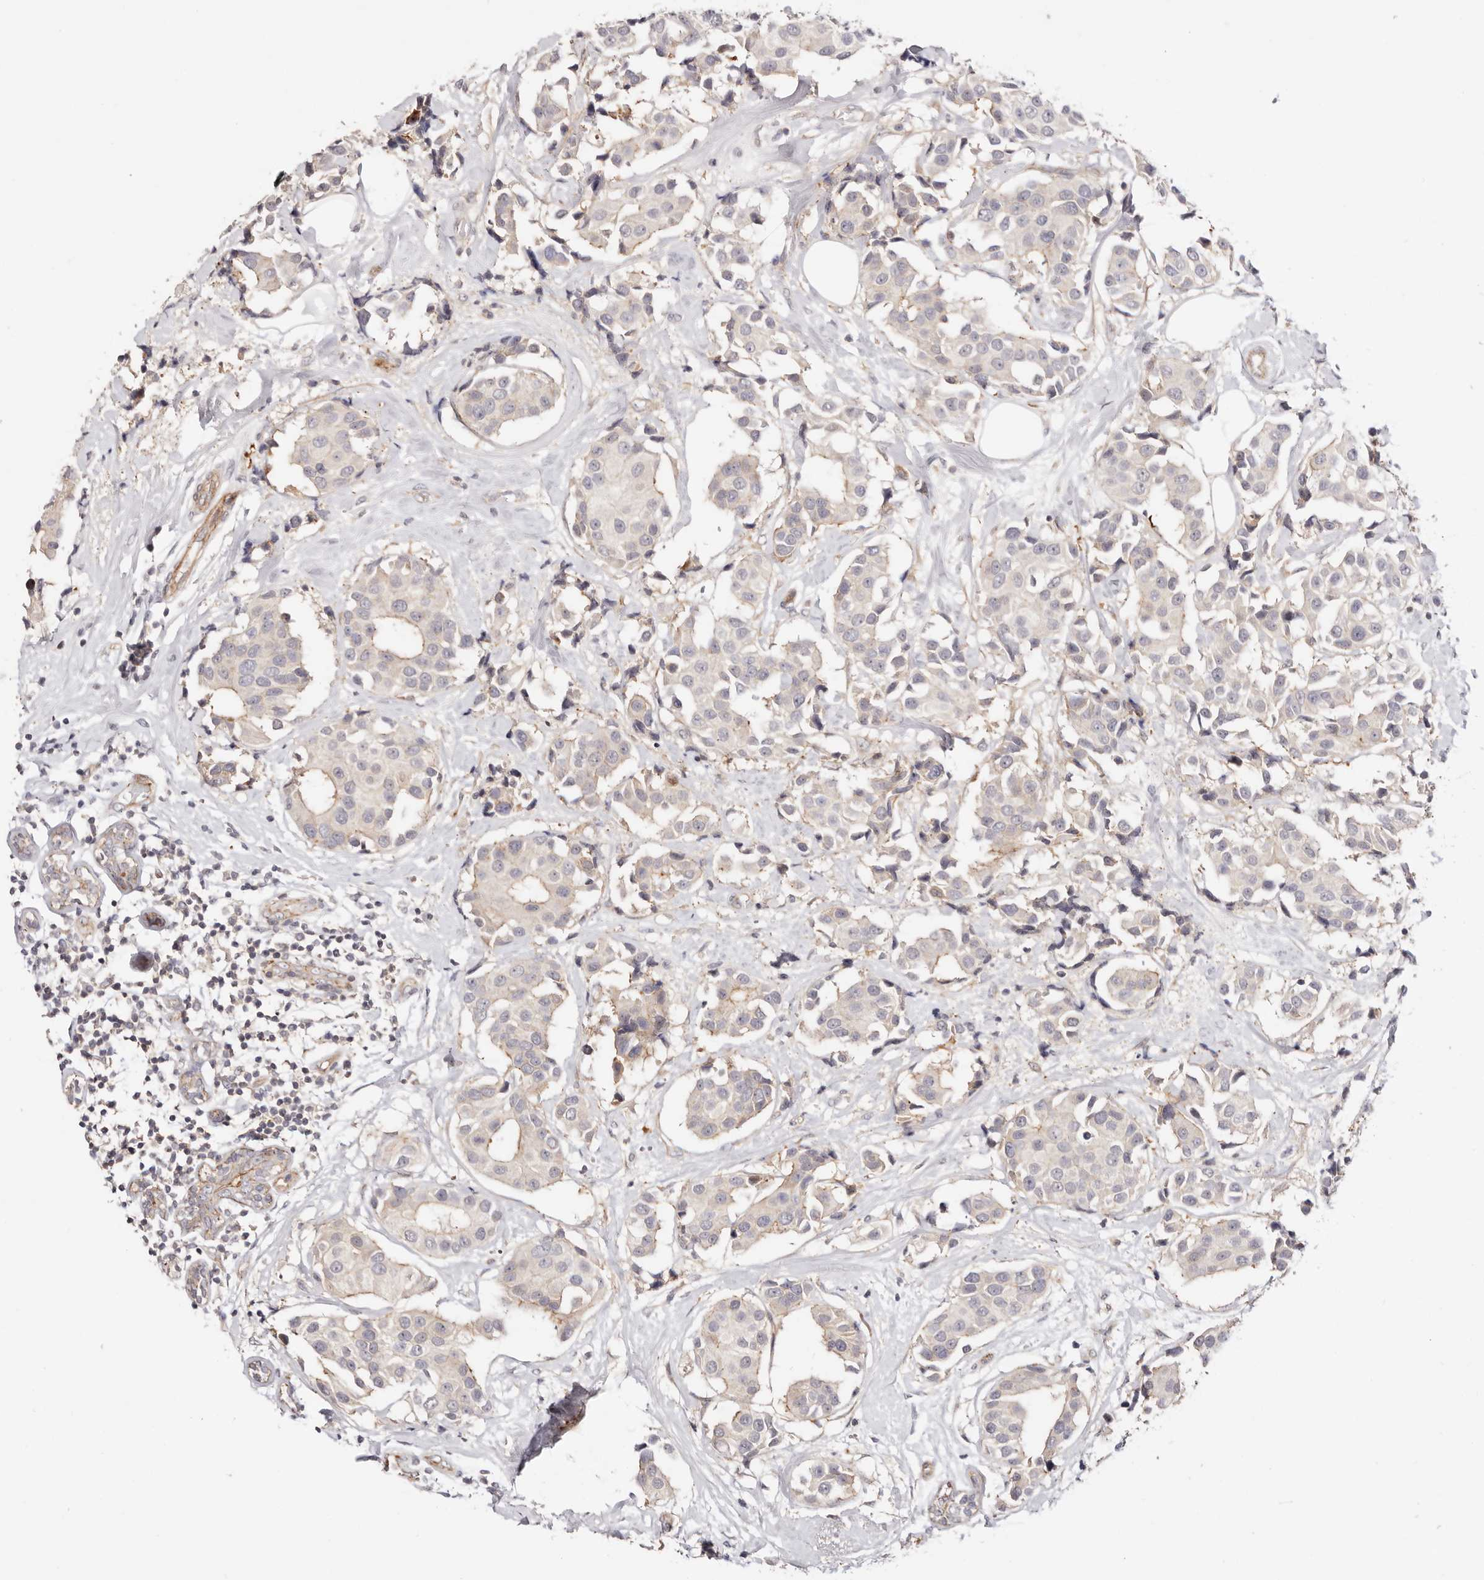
{"staining": {"intensity": "weak", "quantity": "<25%", "location": "cytoplasmic/membranous"}, "tissue": "breast cancer", "cell_type": "Tumor cells", "image_type": "cancer", "snomed": [{"axis": "morphology", "description": "Normal tissue, NOS"}, {"axis": "morphology", "description": "Duct carcinoma"}, {"axis": "topography", "description": "Breast"}], "caption": "Immunohistochemistry image of human breast infiltrating ductal carcinoma stained for a protein (brown), which exhibits no staining in tumor cells. Nuclei are stained in blue.", "gene": "SLC35B2", "patient": {"sex": "female", "age": 39}}